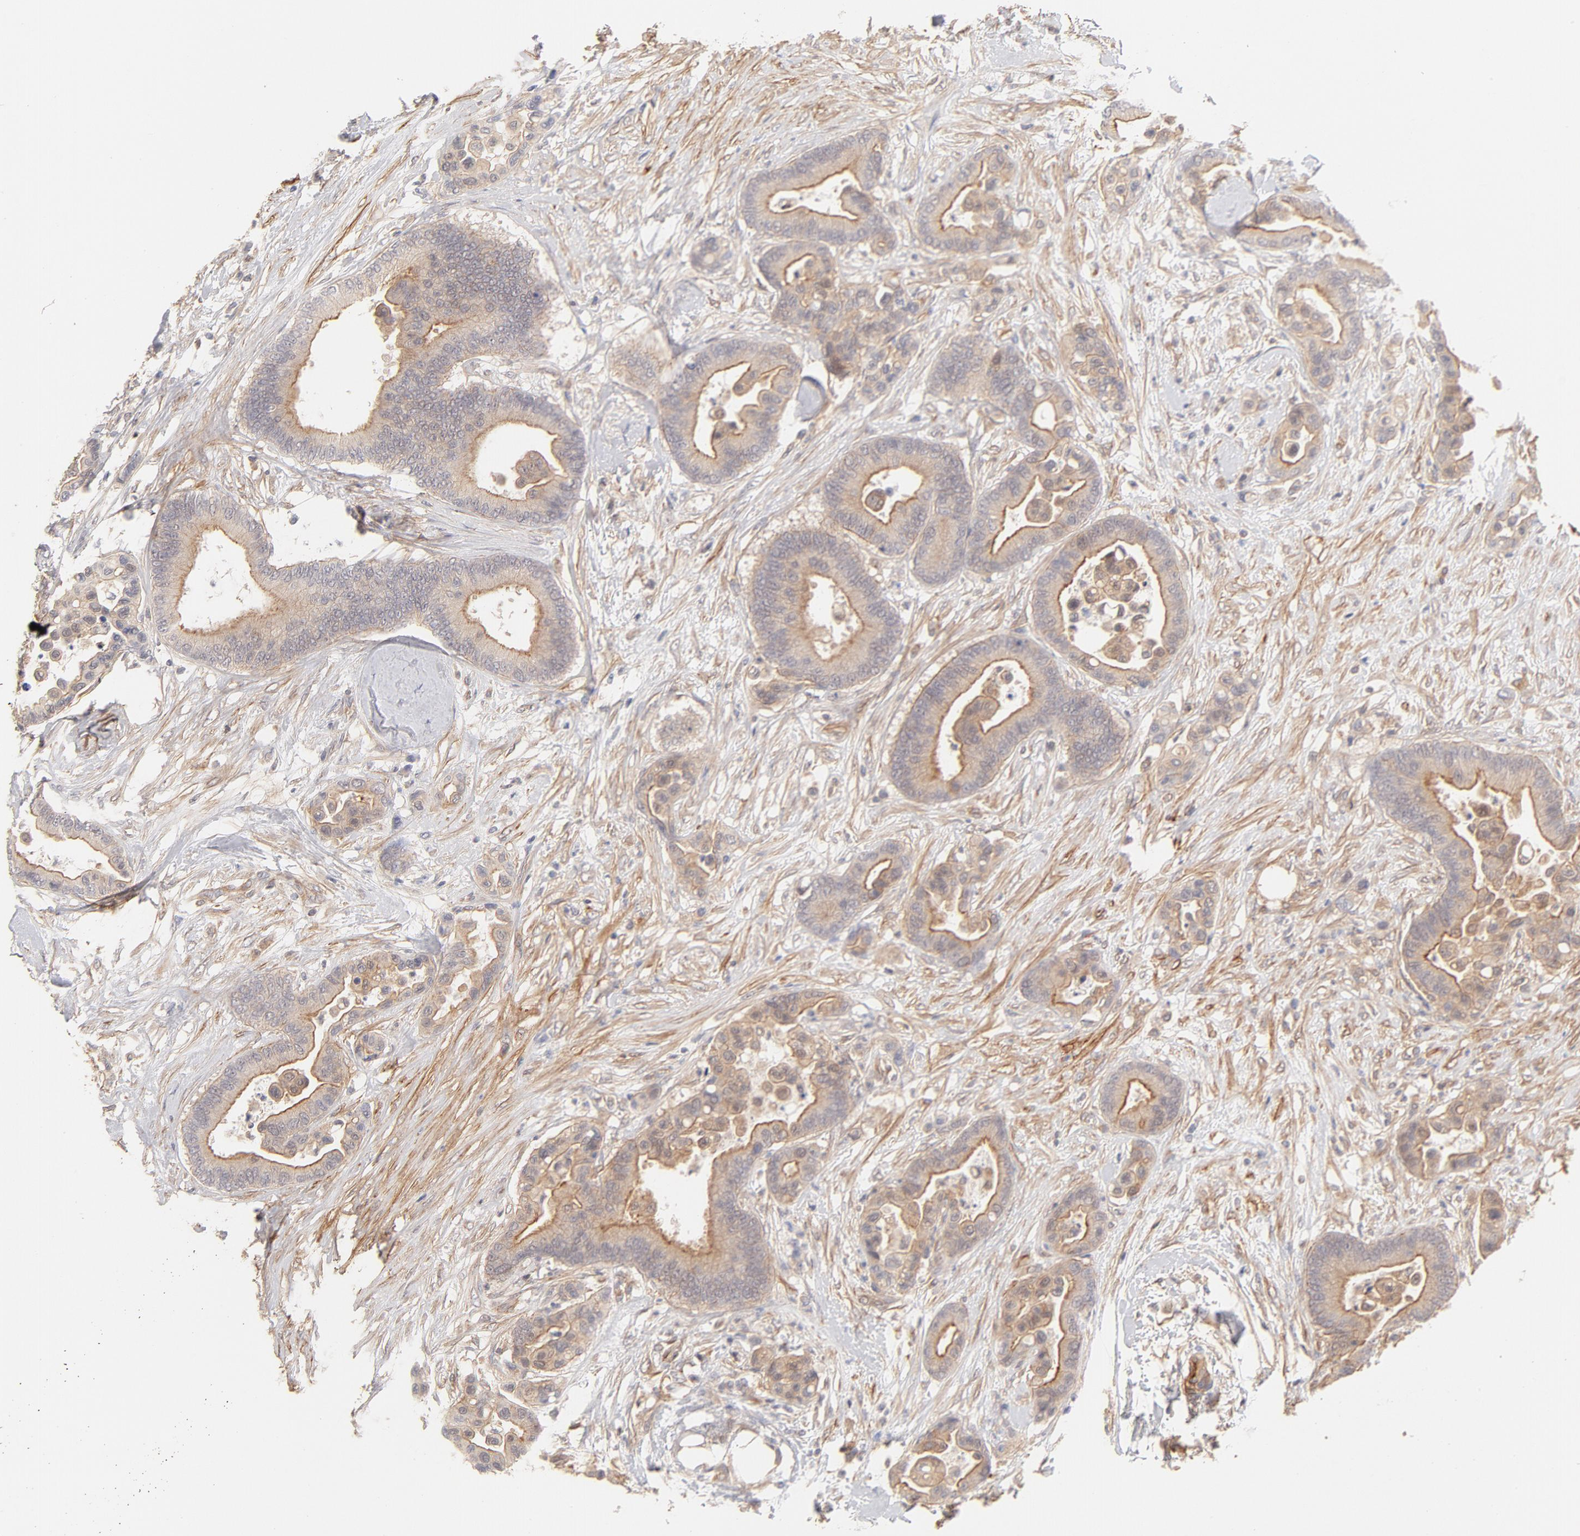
{"staining": {"intensity": "weak", "quantity": "25%-75%", "location": "cytoplasmic/membranous"}, "tissue": "colorectal cancer", "cell_type": "Tumor cells", "image_type": "cancer", "snomed": [{"axis": "morphology", "description": "Adenocarcinoma, NOS"}, {"axis": "topography", "description": "Colon"}], "caption": "Immunohistochemistry (IHC) histopathology image of adenocarcinoma (colorectal) stained for a protein (brown), which reveals low levels of weak cytoplasmic/membranous positivity in approximately 25%-75% of tumor cells.", "gene": "LDLRAP1", "patient": {"sex": "male", "age": 82}}